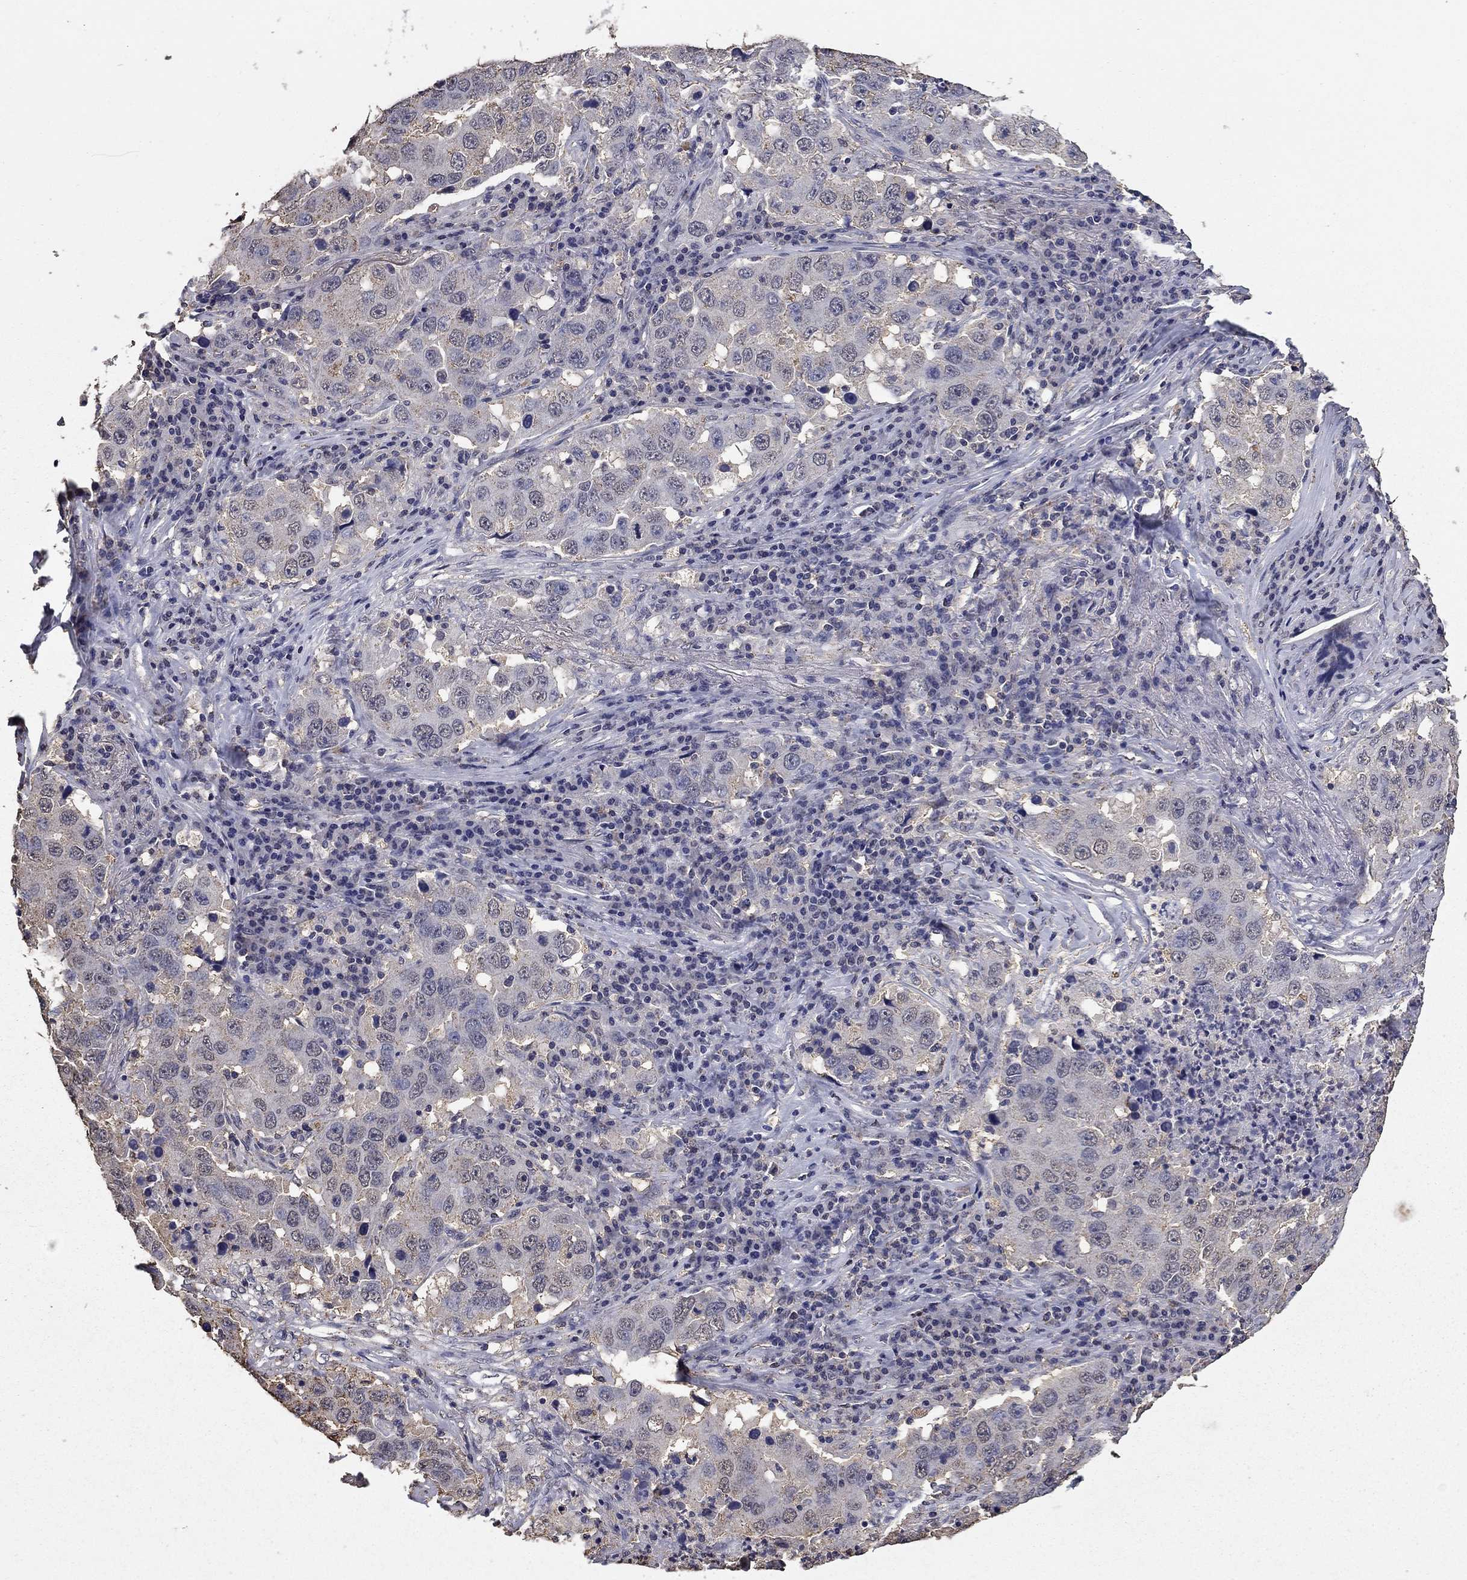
{"staining": {"intensity": "negative", "quantity": "none", "location": "none"}, "tissue": "lung cancer", "cell_type": "Tumor cells", "image_type": "cancer", "snomed": [{"axis": "morphology", "description": "Adenocarcinoma, NOS"}, {"axis": "topography", "description": "Lung"}], "caption": "Tumor cells show no significant positivity in lung adenocarcinoma.", "gene": "MFAP3L", "patient": {"sex": "male", "age": 73}}